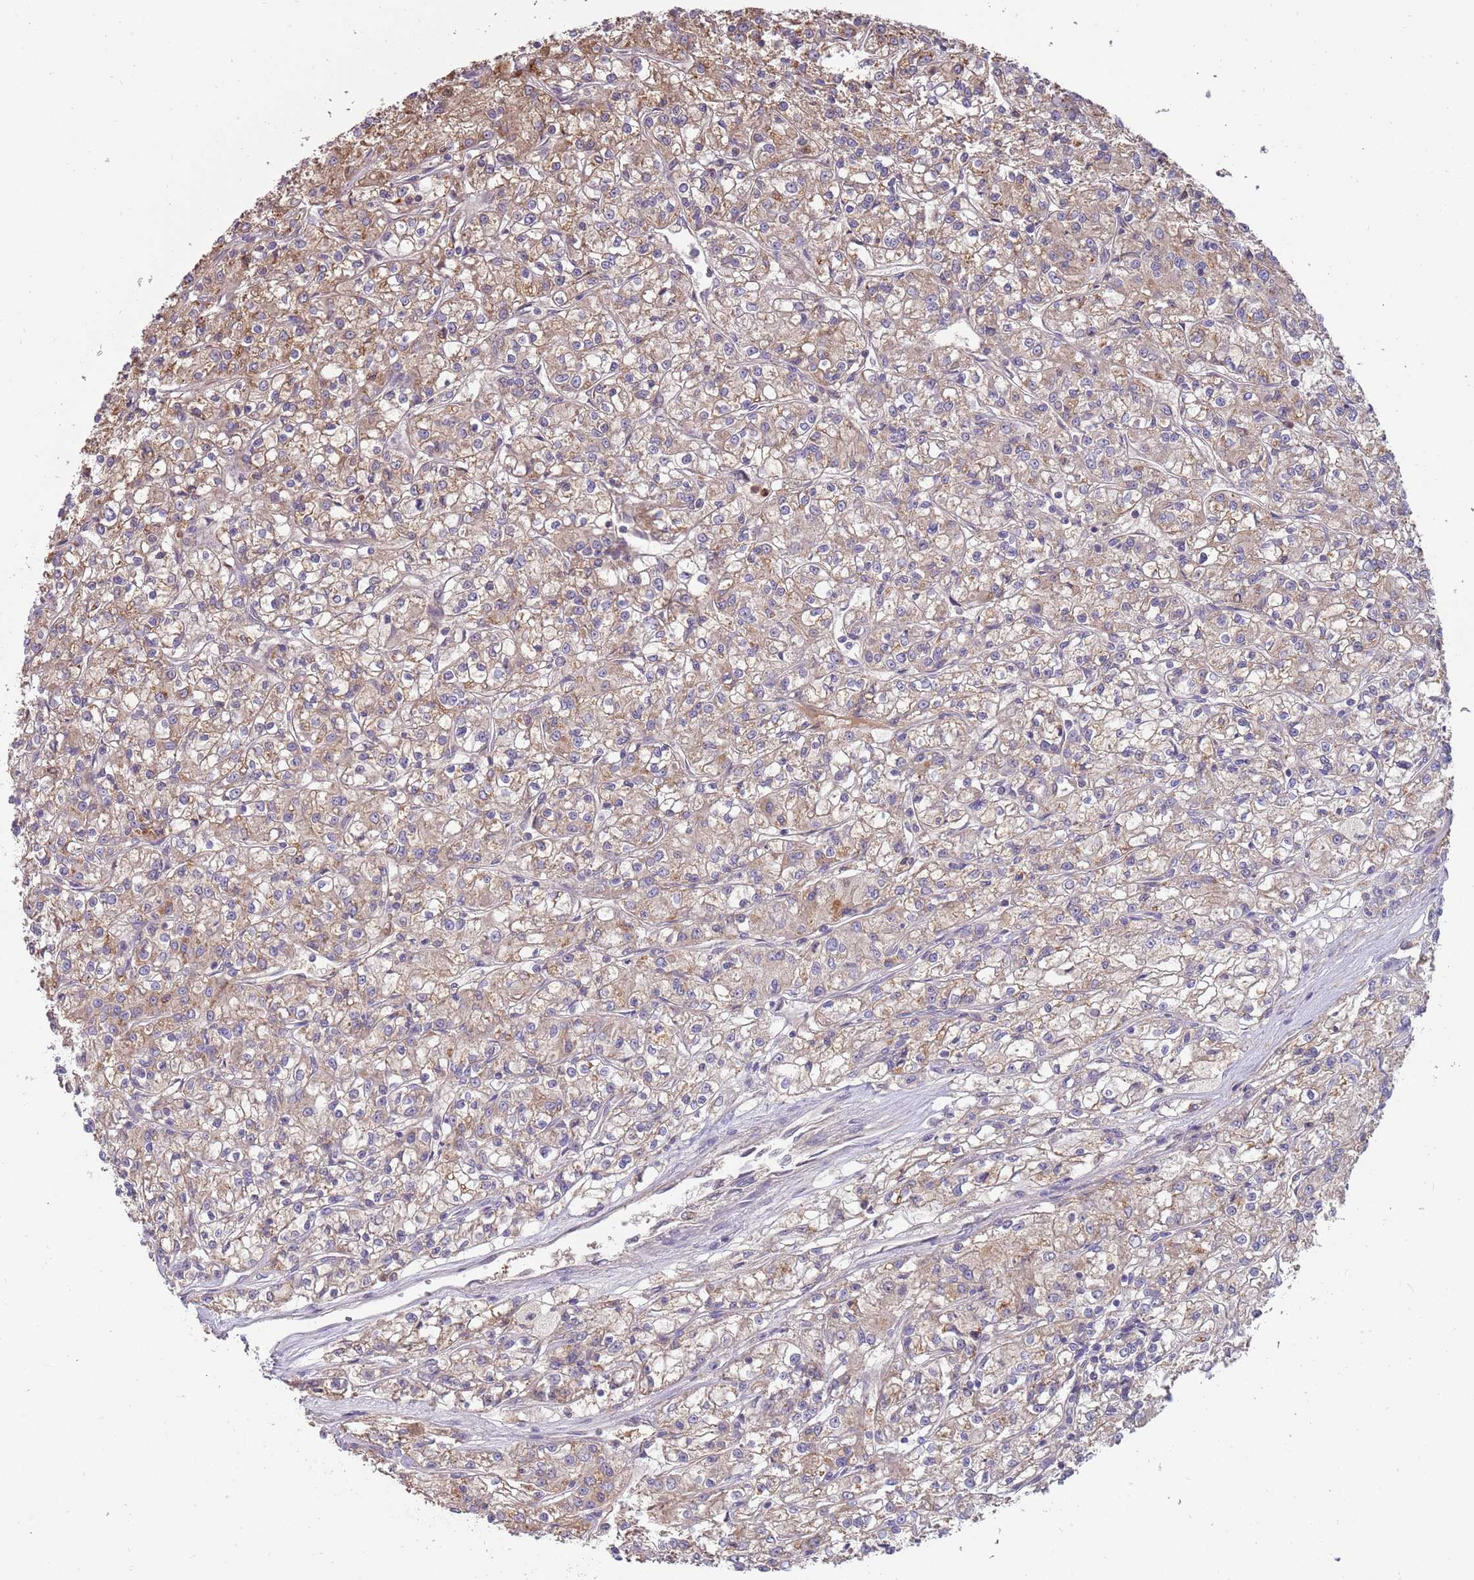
{"staining": {"intensity": "moderate", "quantity": "25%-75%", "location": "cytoplasmic/membranous"}, "tissue": "renal cancer", "cell_type": "Tumor cells", "image_type": "cancer", "snomed": [{"axis": "morphology", "description": "Adenocarcinoma, NOS"}, {"axis": "topography", "description": "Kidney"}], "caption": "The image demonstrates staining of renal cancer (adenocarcinoma), revealing moderate cytoplasmic/membranous protein staining (brown color) within tumor cells.", "gene": "NBPF6", "patient": {"sex": "female", "age": 59}}